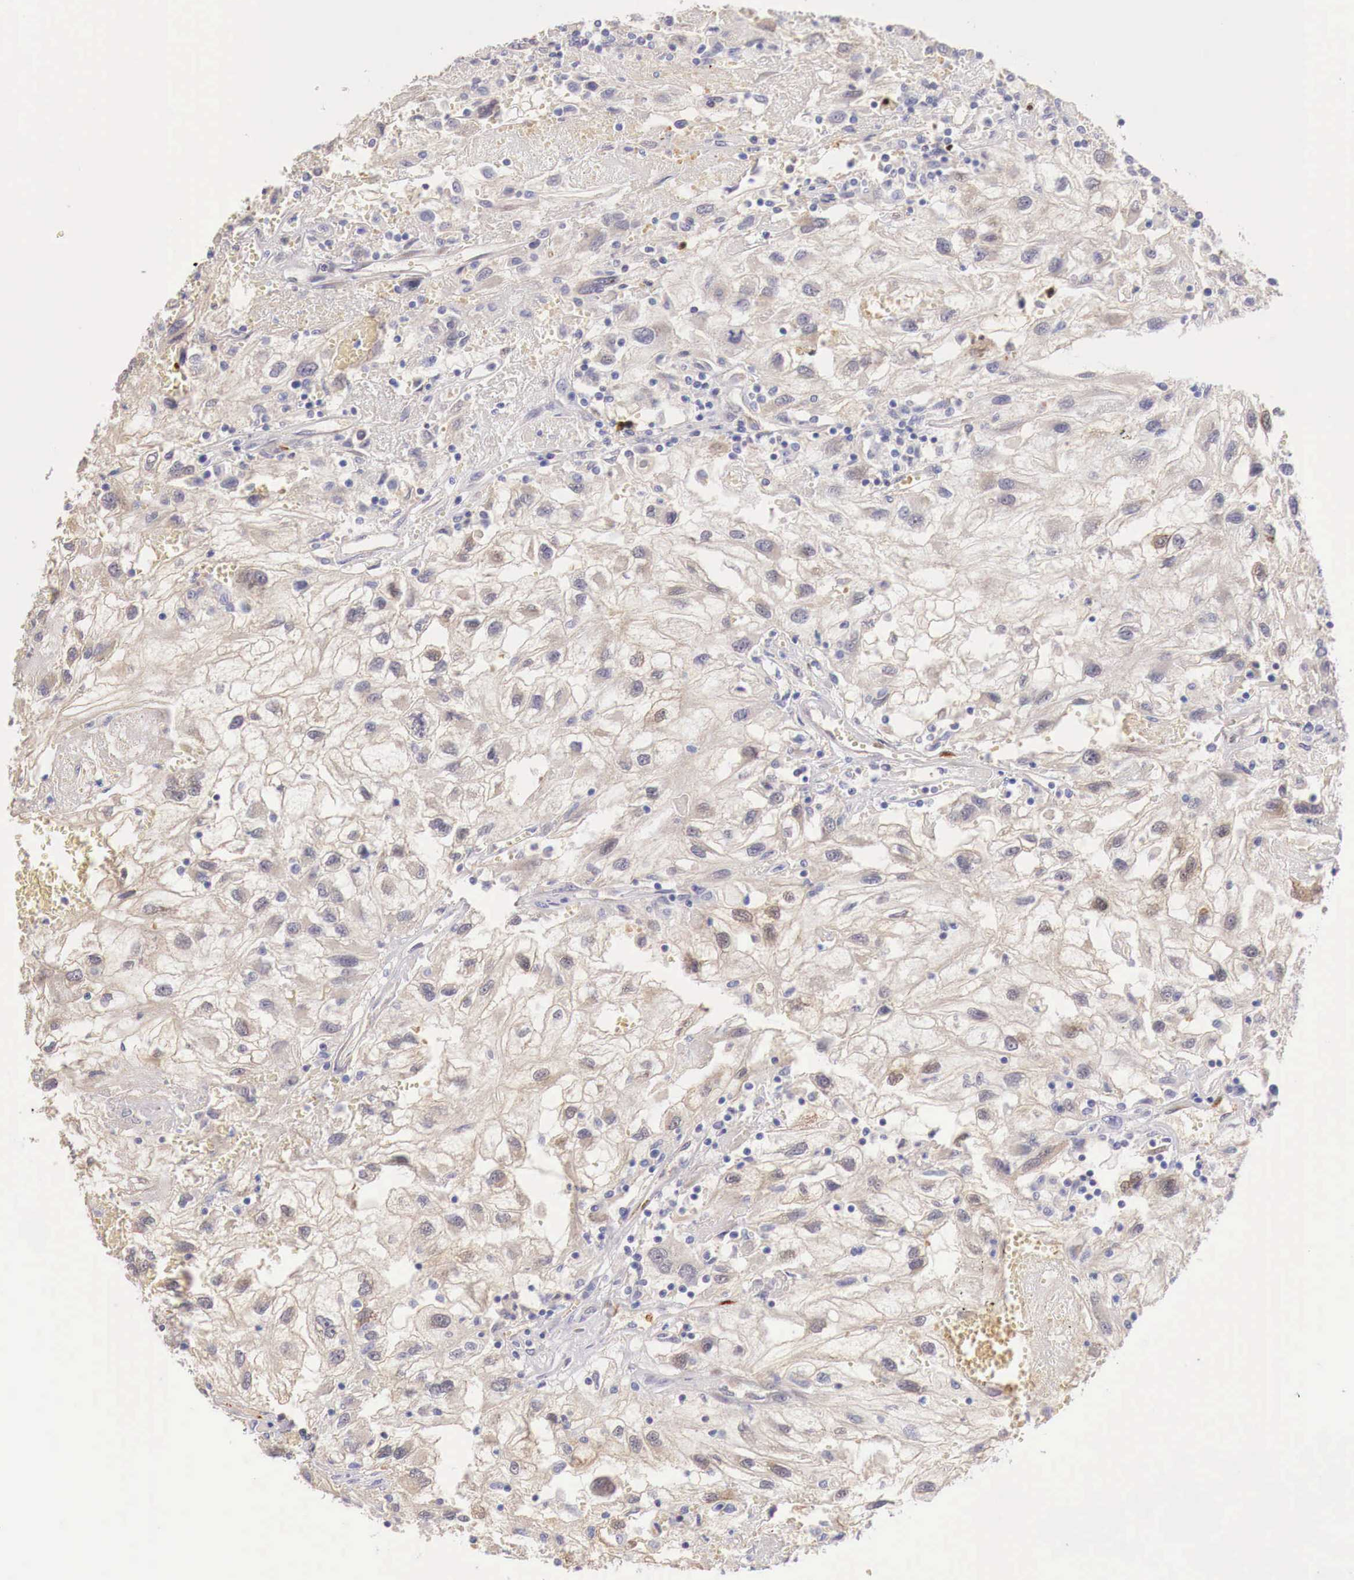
{"staining": {"intensity": "weak", "quantity": "25%-75%", "location": "cytoplasmic/membranous"}, "tissue": "renal cancer", "cell_type": "Tumor cells", "image_type": "cancer", "snomed": [{"axis": "morphology", "description": "Normal tissue, NOS"}, {"axis": "morphology", "description": "Adenocarcinoma, NOS"}, {"axis": "topography", "description": "Kidney"}], "caption": "An immunohistochemistry (IHC) photomicrograph of neoplastic tissue is shown. Protein staining in brown labels weak cytoplasmic/membranous positivity in renal adenocarcinoma within tumor cells. (DAB (3,3'-diaminobenzidine) = brown stain, brightfield microscopy at high magnification).", "gene": "ITIH6", "patient": {"sex": "male", "age": 71}}